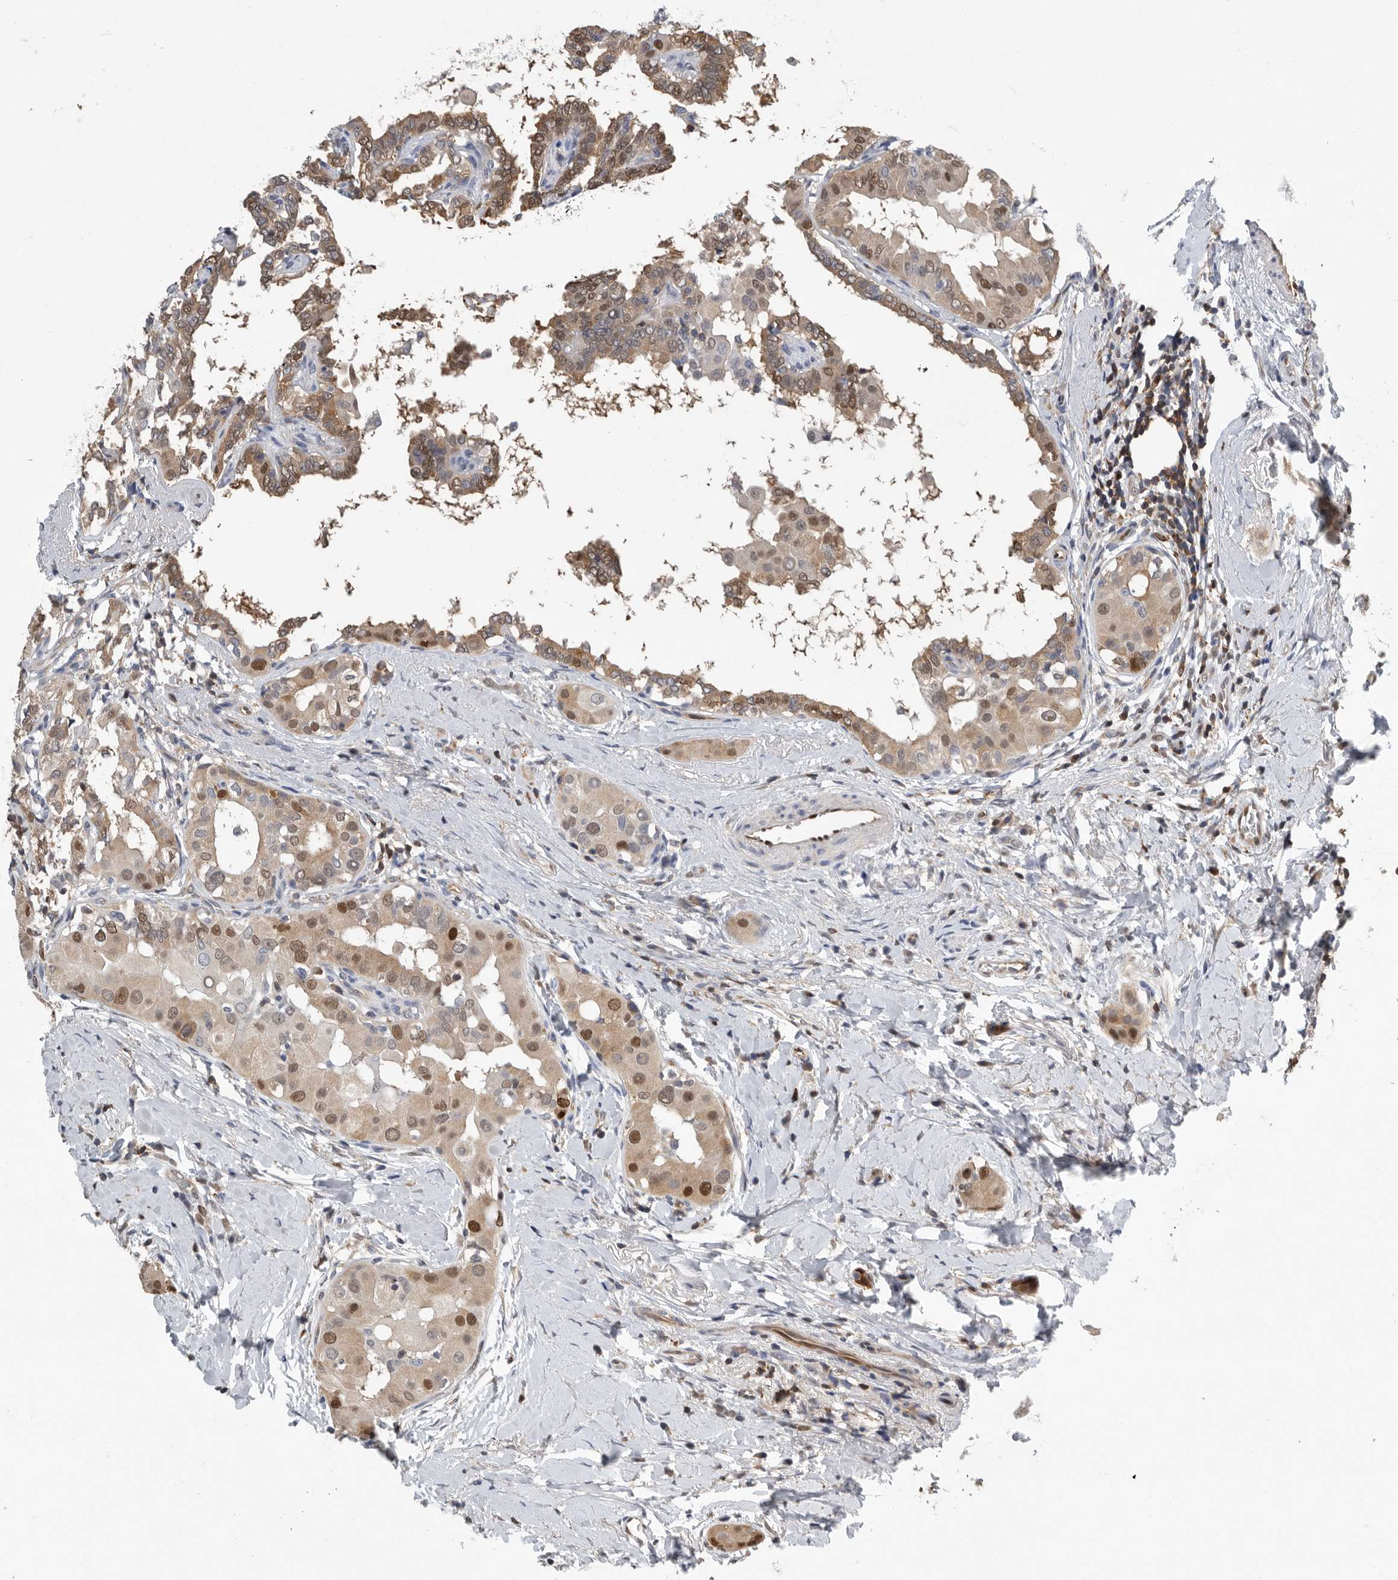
{"staining": {"intensity": "moderate", "quantity": ">75%", "location": "cytoplasmic/membranous,nuclear"}, "tissue": "thyroid cancer", "cell_type": "Tumor cells", "image_type": "cancer", "snomed": [{"axis": "morphology", "description": "Papillary adenocarcinoma, NOS"}, {"axis": "topography", "description": "Thyroid gland"}], "caption": "Protein staining of thyroid cancer (papillary adenocarcinoma) tissue shows moderate cytoplasmic/membranous and nuclear expression in about >75% of tumor cells.", "gene": "PDCD4", "patient": {"sex": "male", "age": 33}}